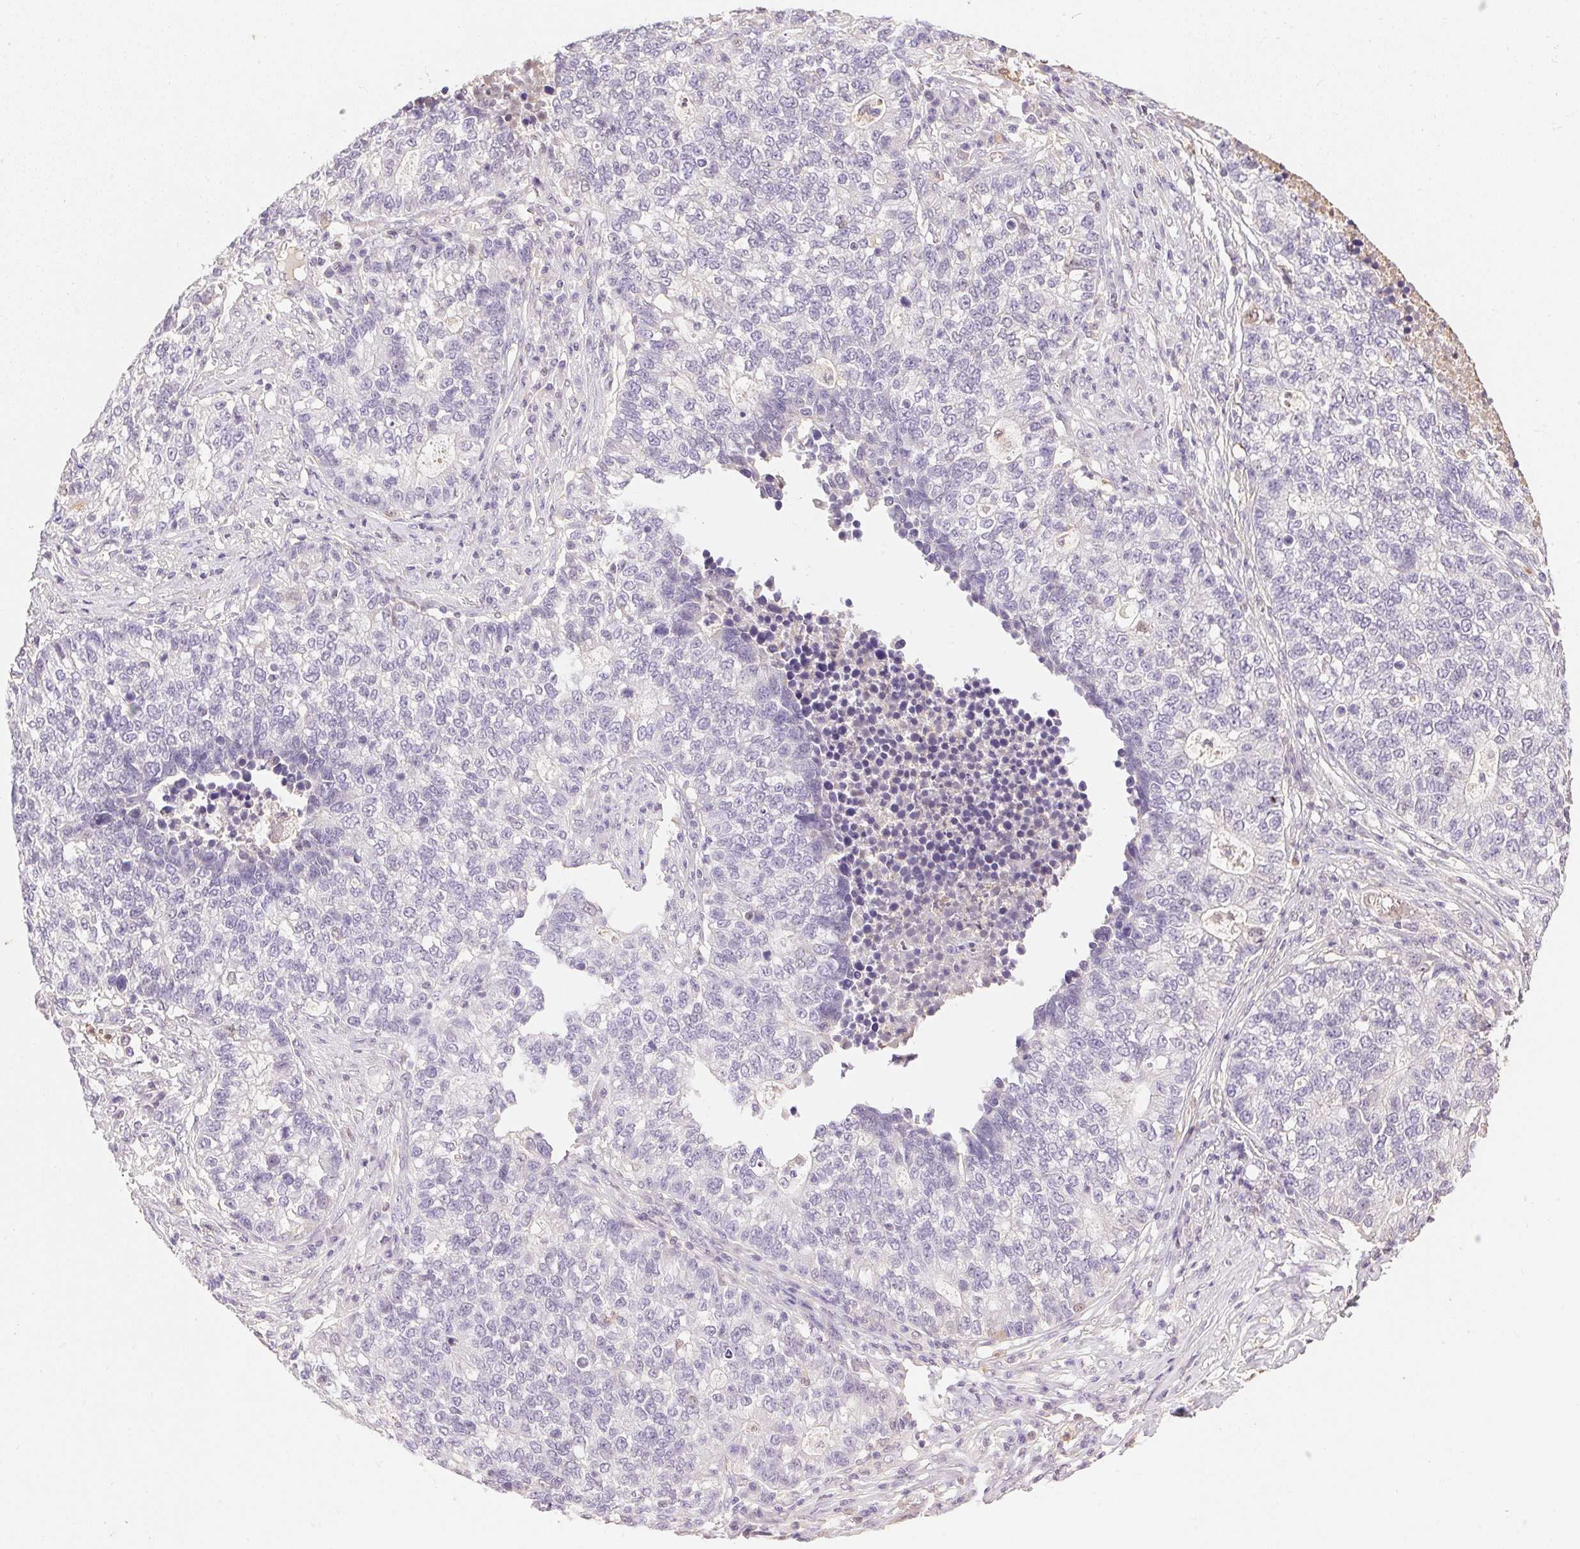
{"staining": {"intensity": "negative", "quantity": "none", "location": "none"}, "tissue": "lung cancer", "cell_type": "Tumor cells", "image_type": "cancer", "snomed": [{"axis": "morphology", "description": "Adenocarcinoma, NOS"}, {"axis": "topography", "description": "Lung"}], "caption": "High magnification brightfield microscopy of lung cancer (adenocarcinoma) stained with DAB (3,3'-diaminobenzidine) (brown) and counterstained with hematoxylin (blue): tumor cells show no significant expression. The staining is performed using DAB (3,3'-diaminobenzidine) brown chromogen with nuclei counter-stained in using hematoxylin.", "gene": "S100A3", "patient": {"sex": "male", "age": 57}}